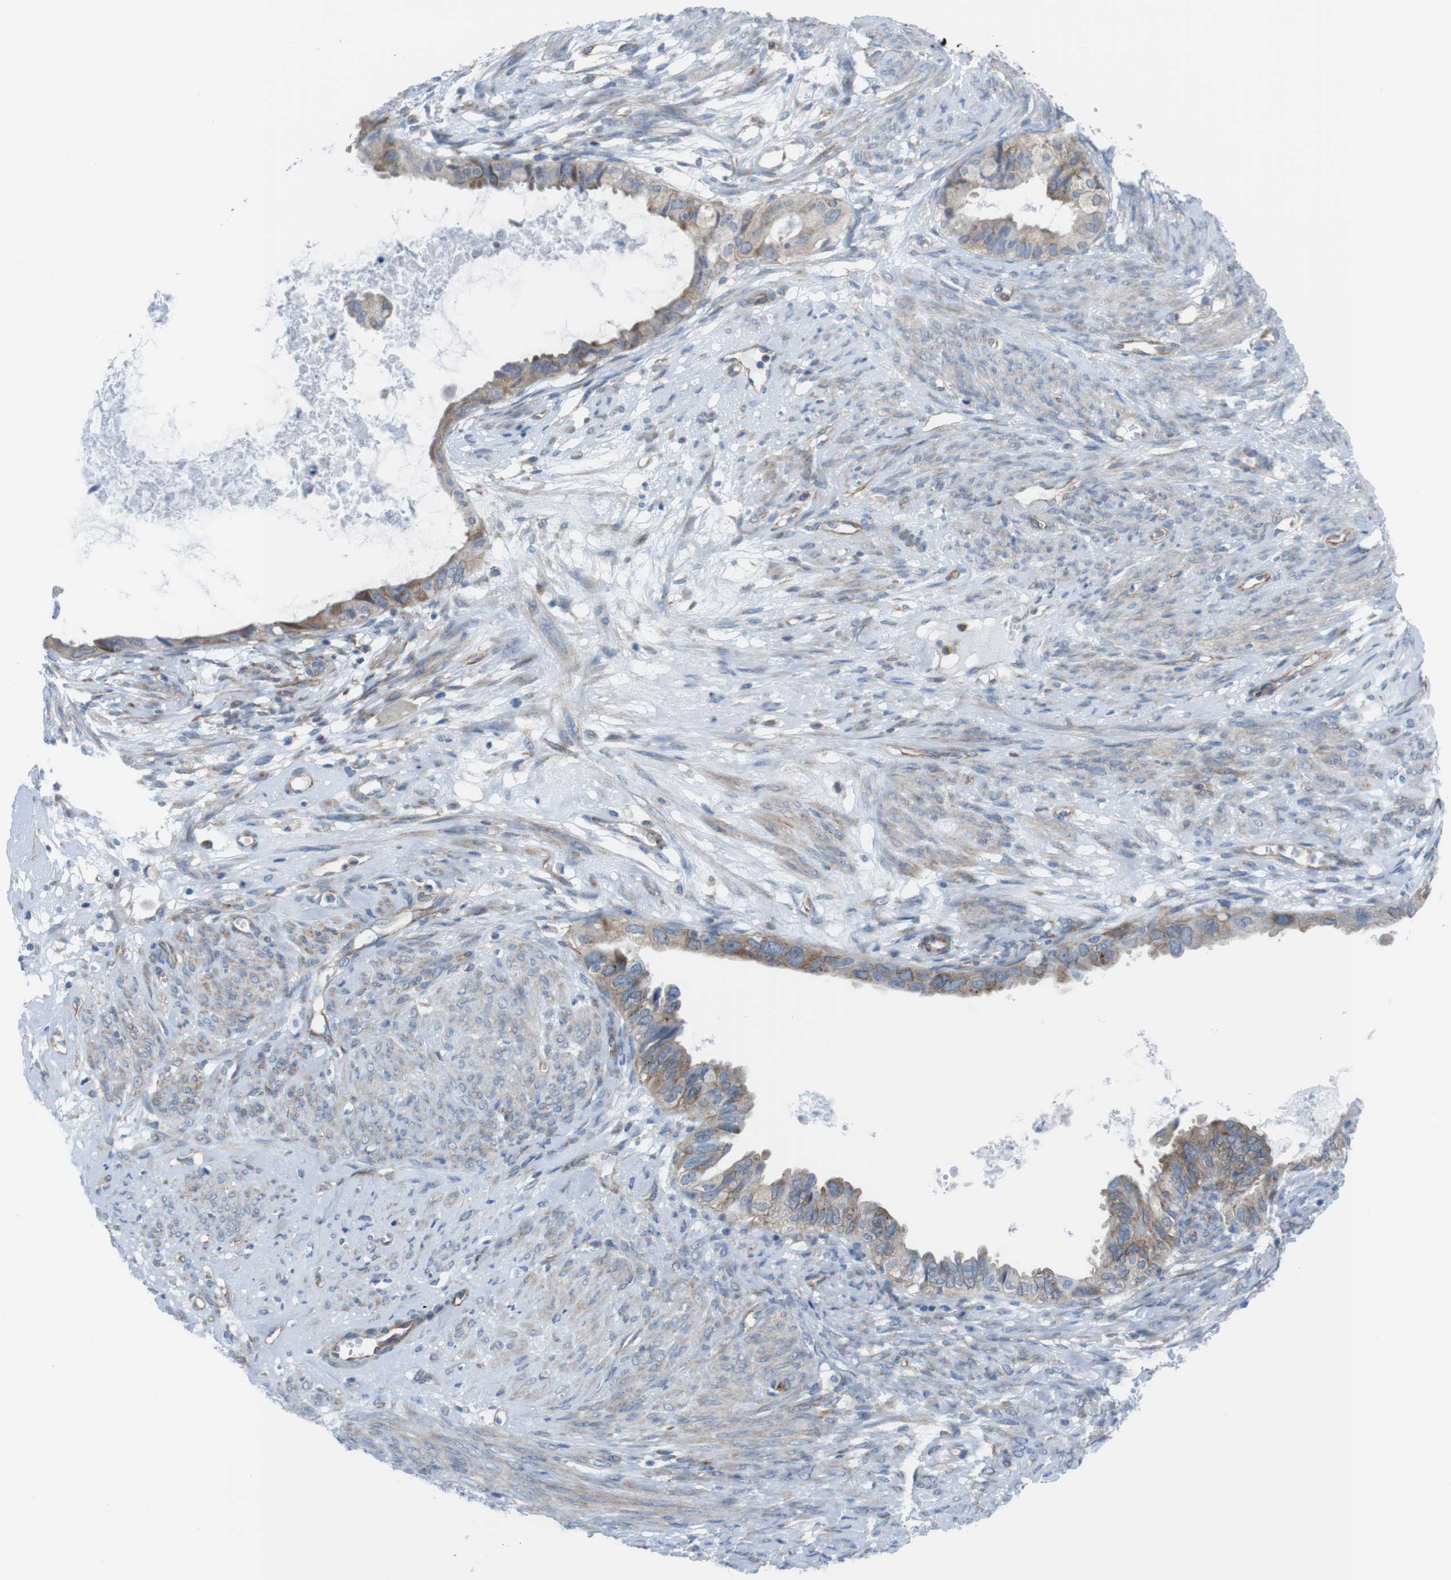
{"staining": {"intensity": "moderate", "quantity": "25%-75%", "location": "cytoplasmic/membranous"}, "tissue": "cervical cancer", "cell_type": "Tumor cells", "image_type": "cancer", "snomed": [{"axis": "morphology", "description": "Normal tissue, NOS"}, {"axis": "morphology", "description": "Adenocarcinoma, NOS"}, {"axis": "topography", "description": "Cervix"}, {"axis": "topography", "description": "Endometrium"}], "caption": "Moderate cytoplasmic/membranous protein staining is appreciated in approximately 25%-75% of tumor cells in cervical cancer.", "gene": "DIAPH2", "patient": {"sex": "female", "age": 86}}